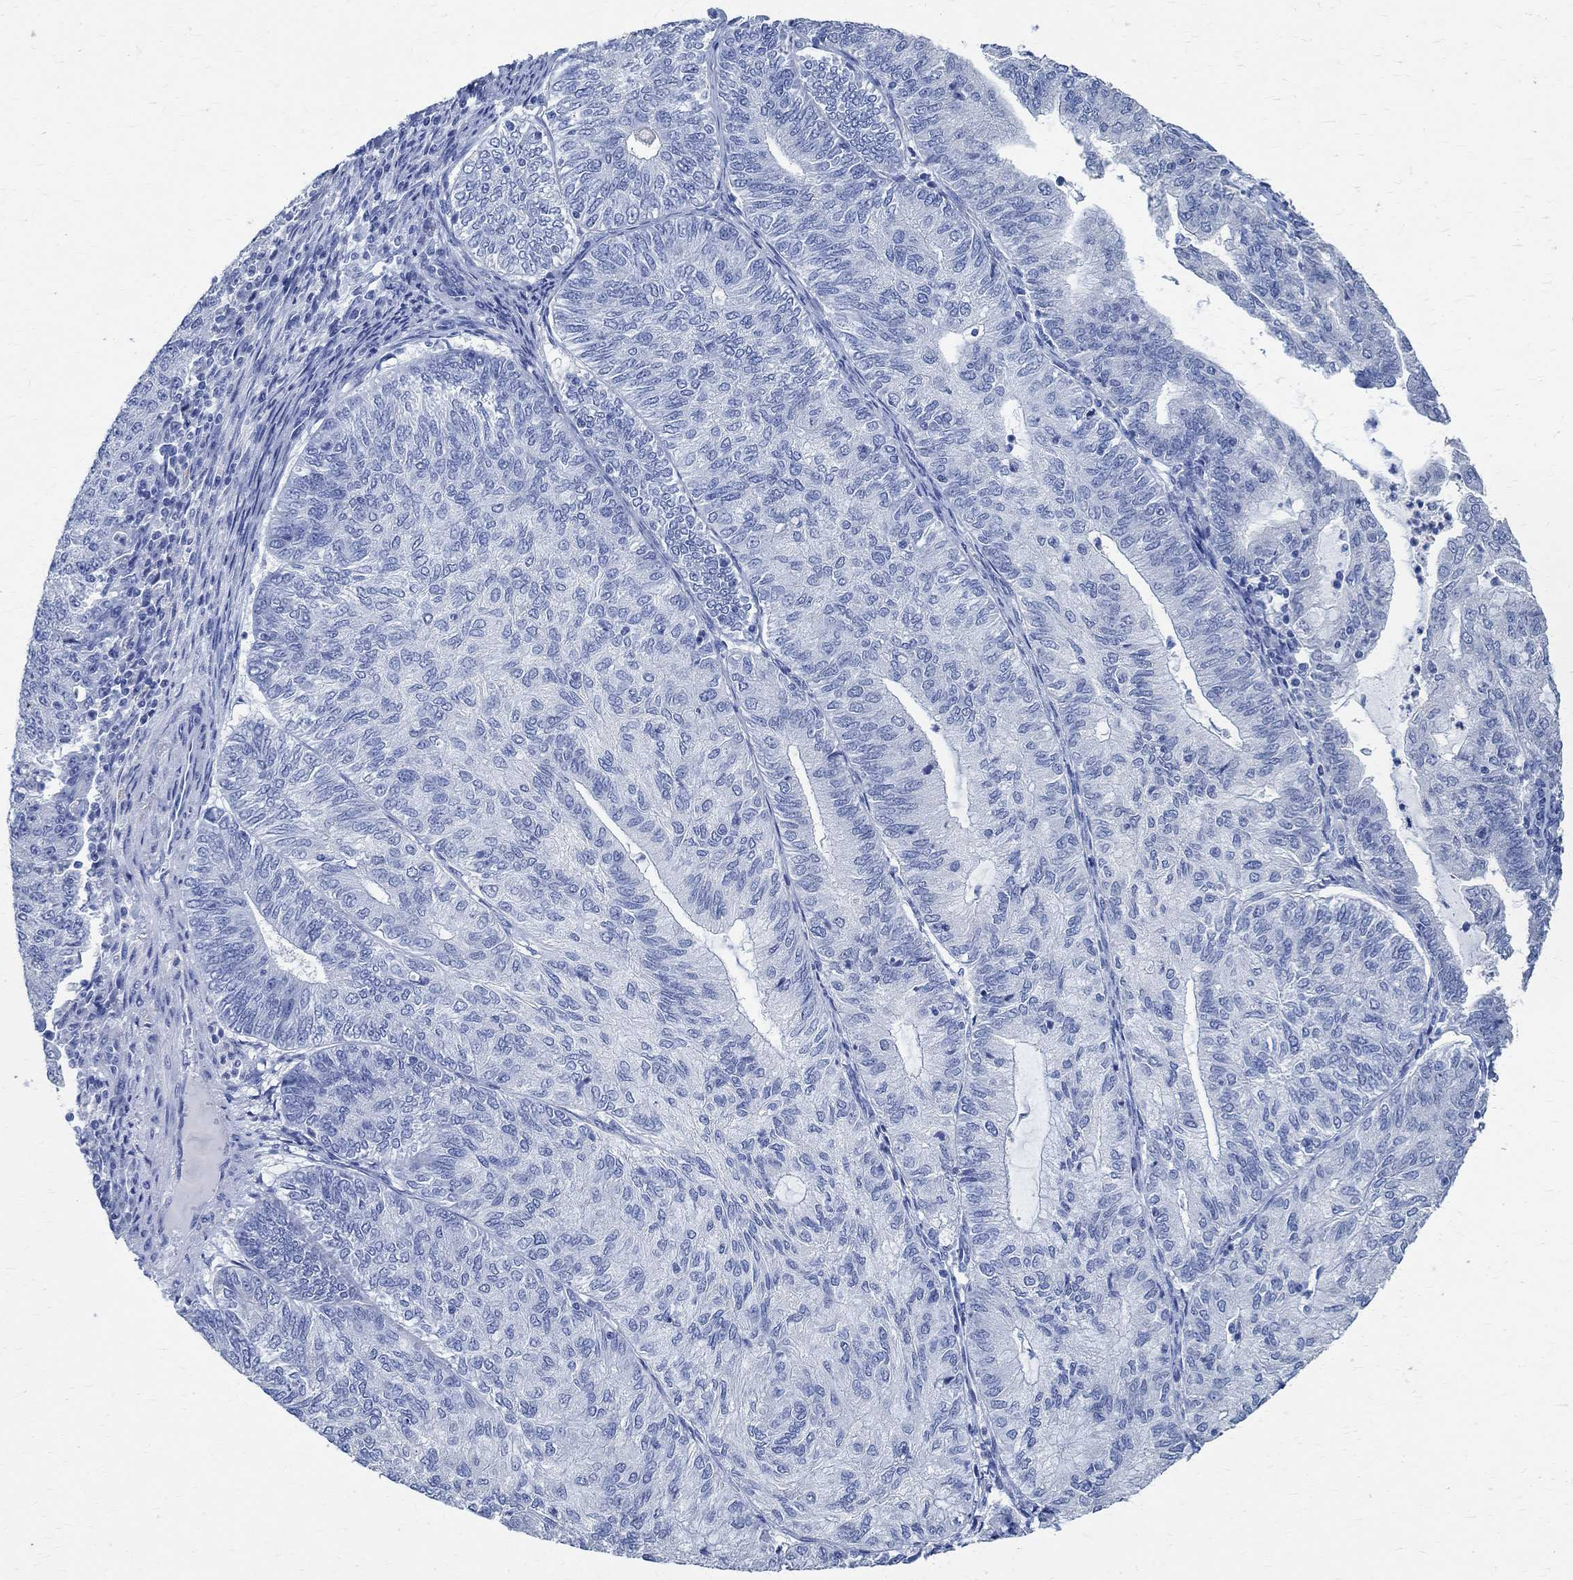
{"staining": {"intensity": "negative", "quantity": "none", "location": "none"}, "tissue": "endometrial cancer", "cell_type": "Tumor cells", "image_type": "cancer", "snomed": [{"axis": "morphology", "description": "Adenocarcinoma, NOS"}, {"axis": "topography", "description": "Endometrium"}], "caption": "Adenocarcinoma (endometrial) was stained to show a protein in brown. There is no significant positivity in tumor cells.", "gene": "TMEM221", "patient": {"sex": "female", "age": 82}}